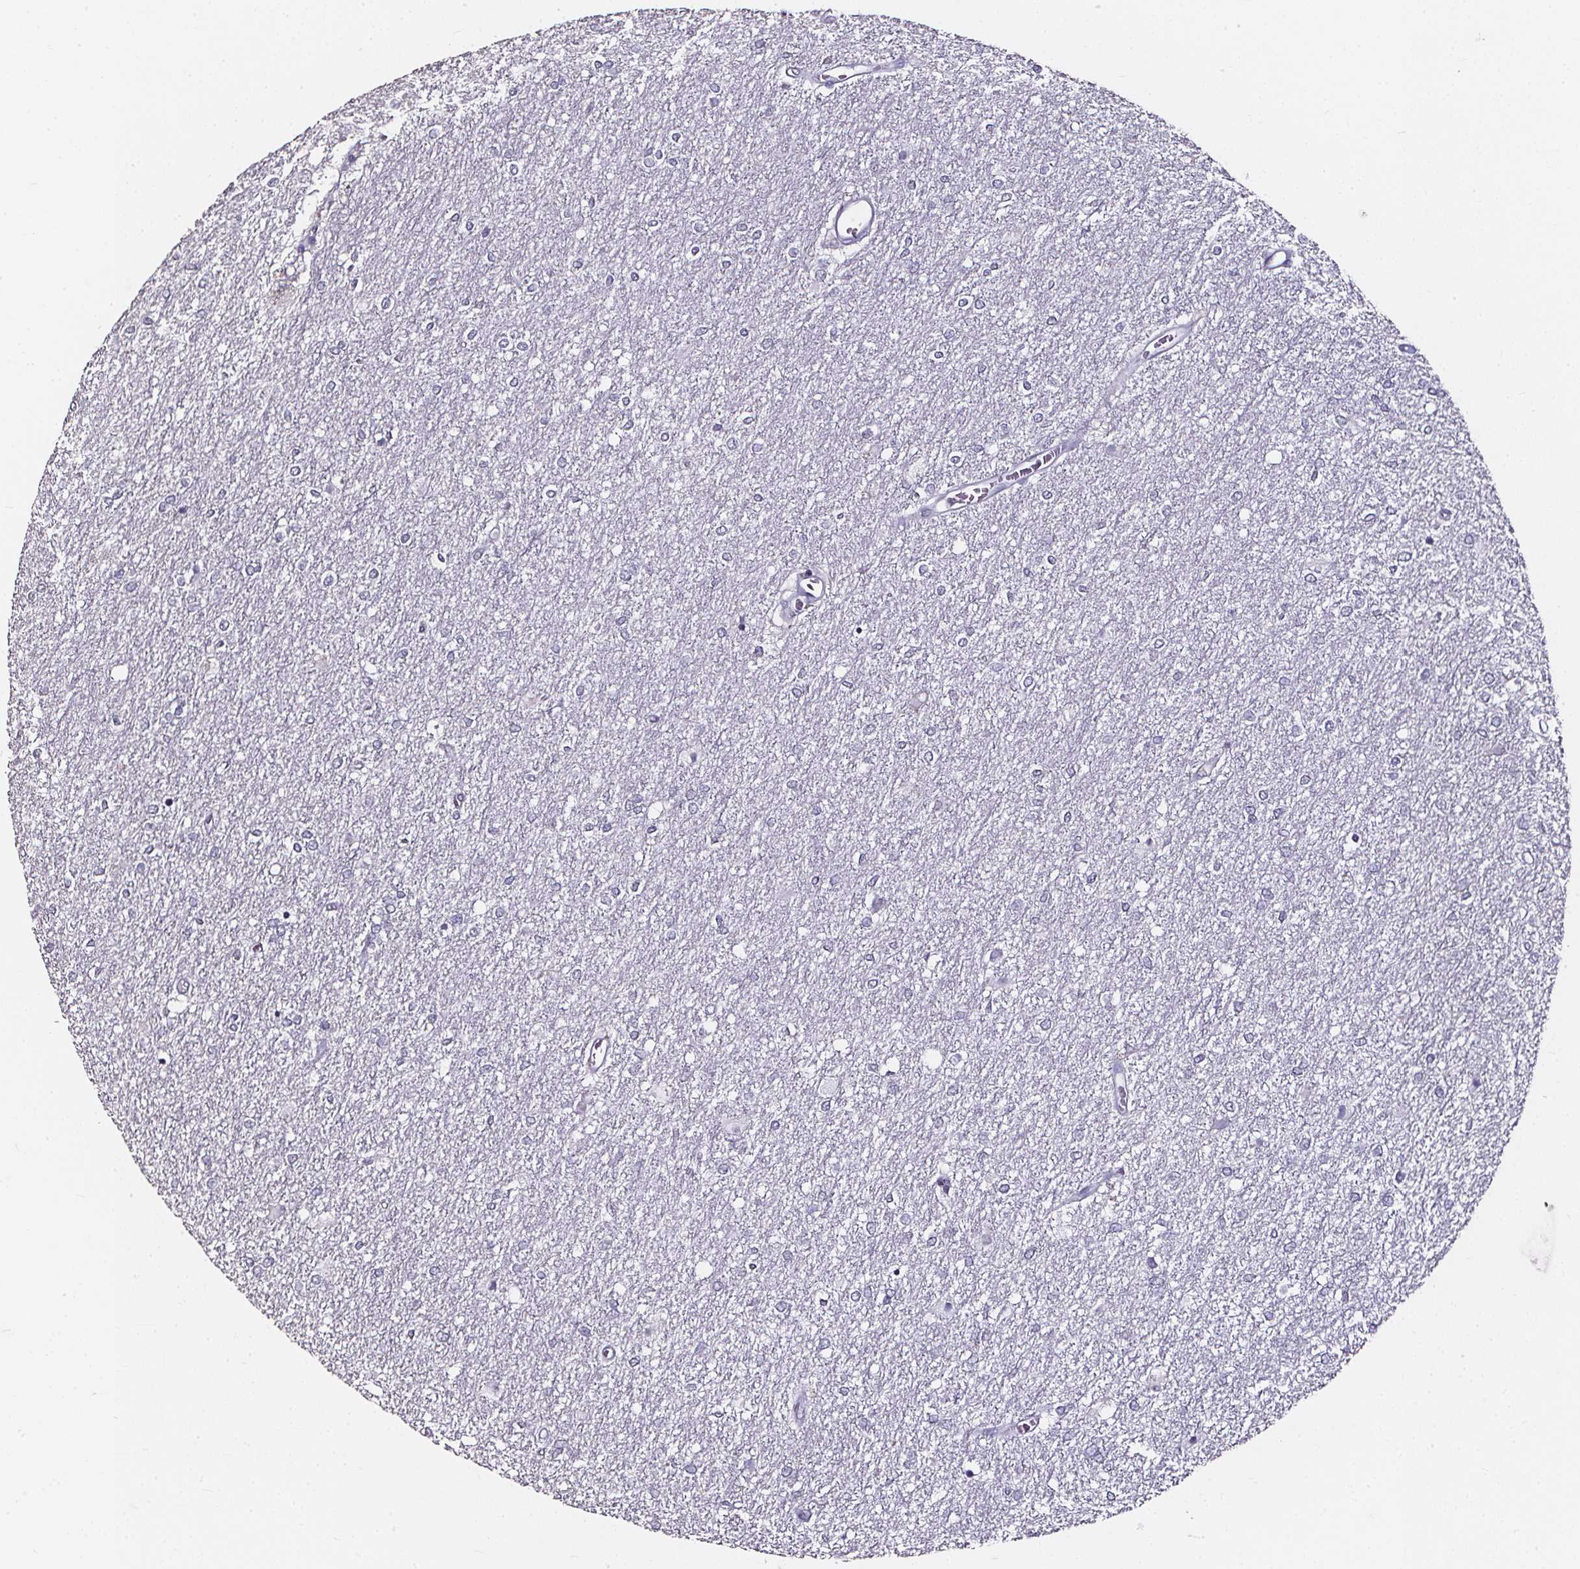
{"staining": {"intensity": "negative", "quantity": "none", "location": "none"}, "tissue": "glioma", "cell_type": "Tumor cells", "image_type": "cancer", "snomed": [{"axis": "morphology", "description": "Glioma, malignant, High grade"}, {"axis": "topography", "description": "Brain"}], "caption": "Immunohistochemical staining of glioma displays no significant staining in tumor cells.", "gene": "DEFA5", "patient": {"sex": "female", "age": 61}}